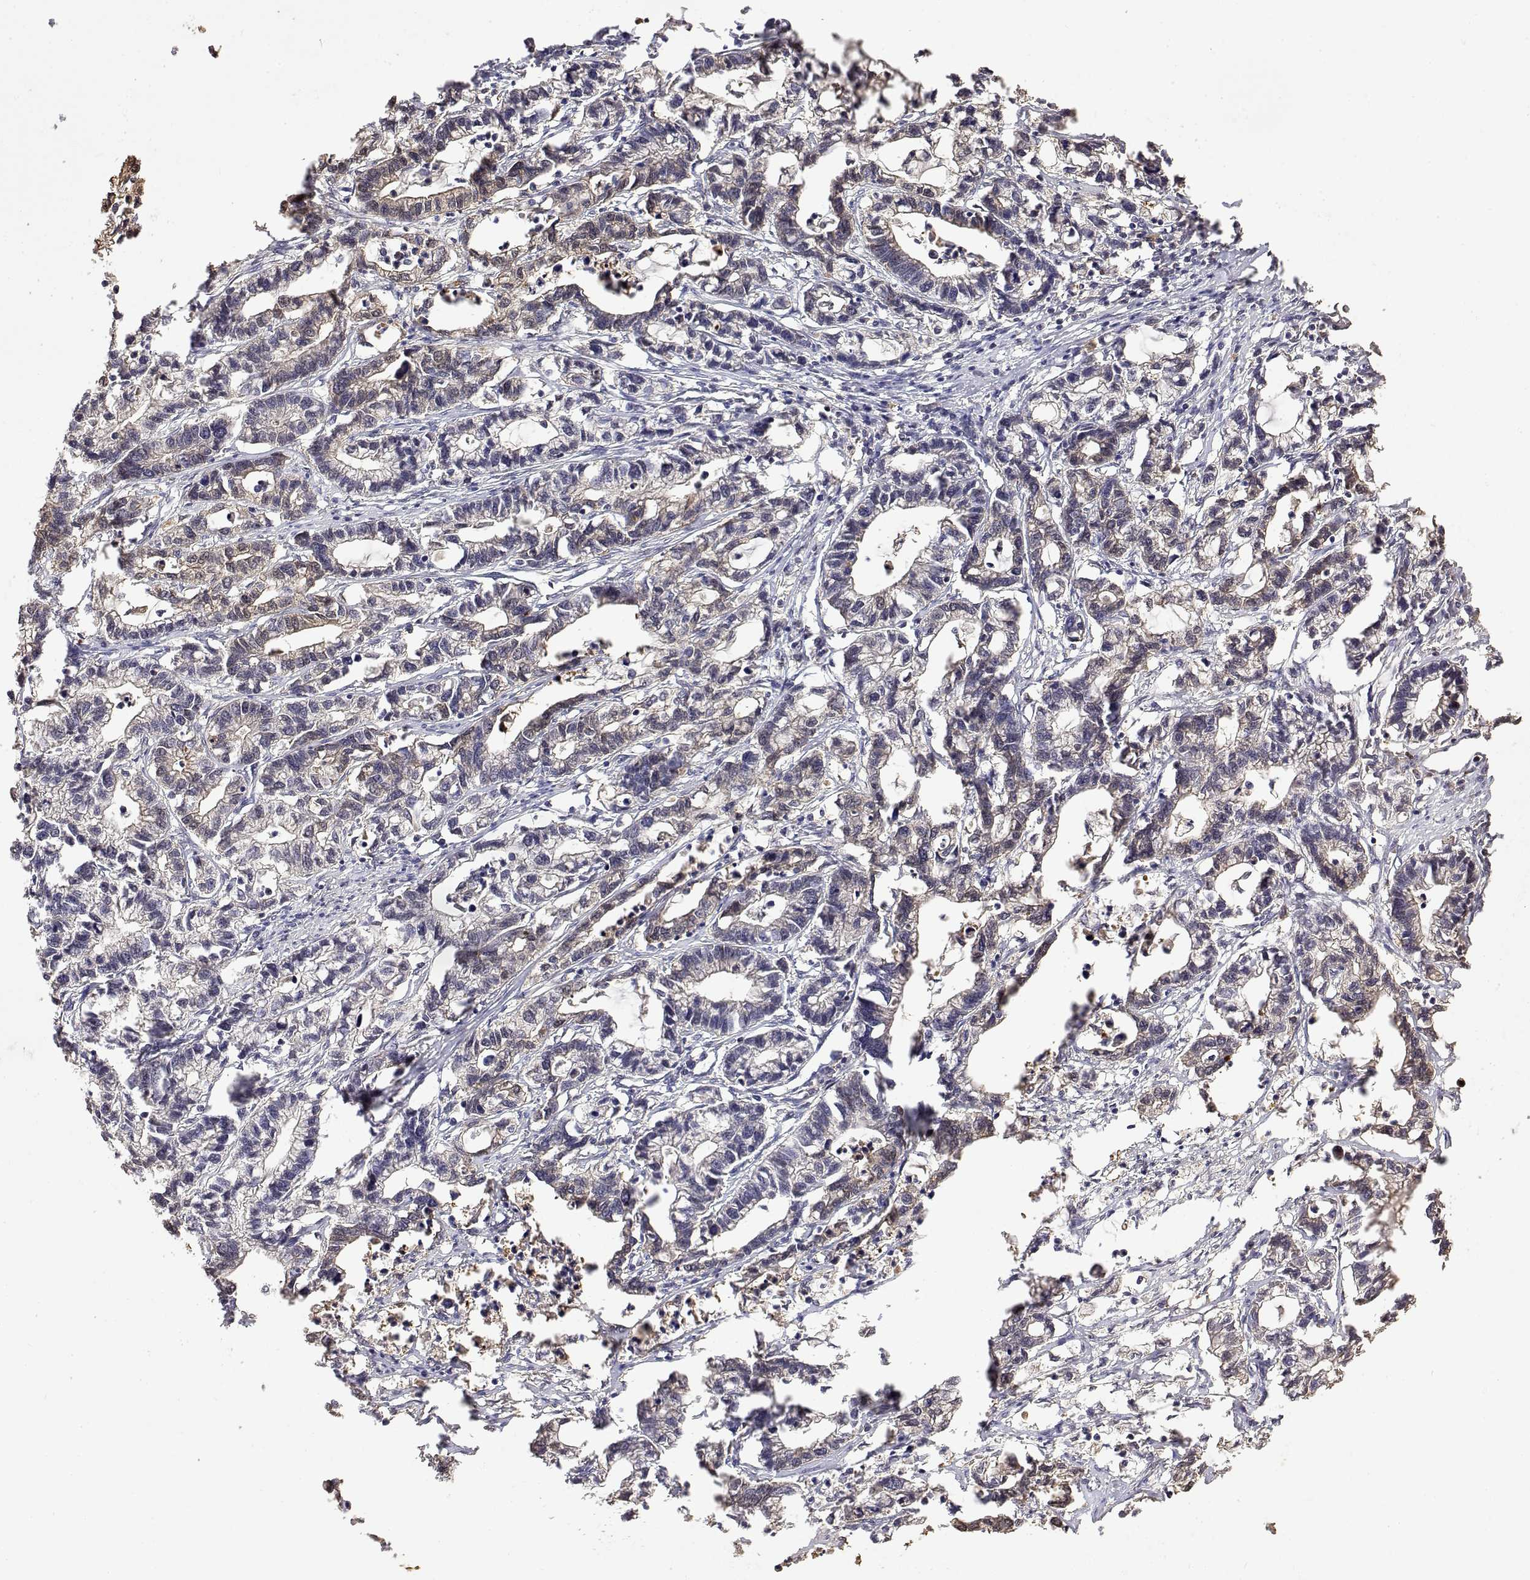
{"staining": {"intensity": "weak", "quantity": "<25%", "location": "cytoplasmic/membranous"}, "tissue": "stomach cancer", "cell_type": "Tumor cells", "image_type": "cancer", "snomed": [{"axis": "morphology", "description": "Adenocarcinoma, NOS"}, {"axis": "topography", "description": "Stomach"}], "caption": "Stomach cancer was stained to show a protein in brown. There is no significant staining in tumor cells. (DAB (3,3'-diaminobenzidine) IHC, high magnification).", "gene": "TPI1", "patient": {"sex": "male", "age": 83}}